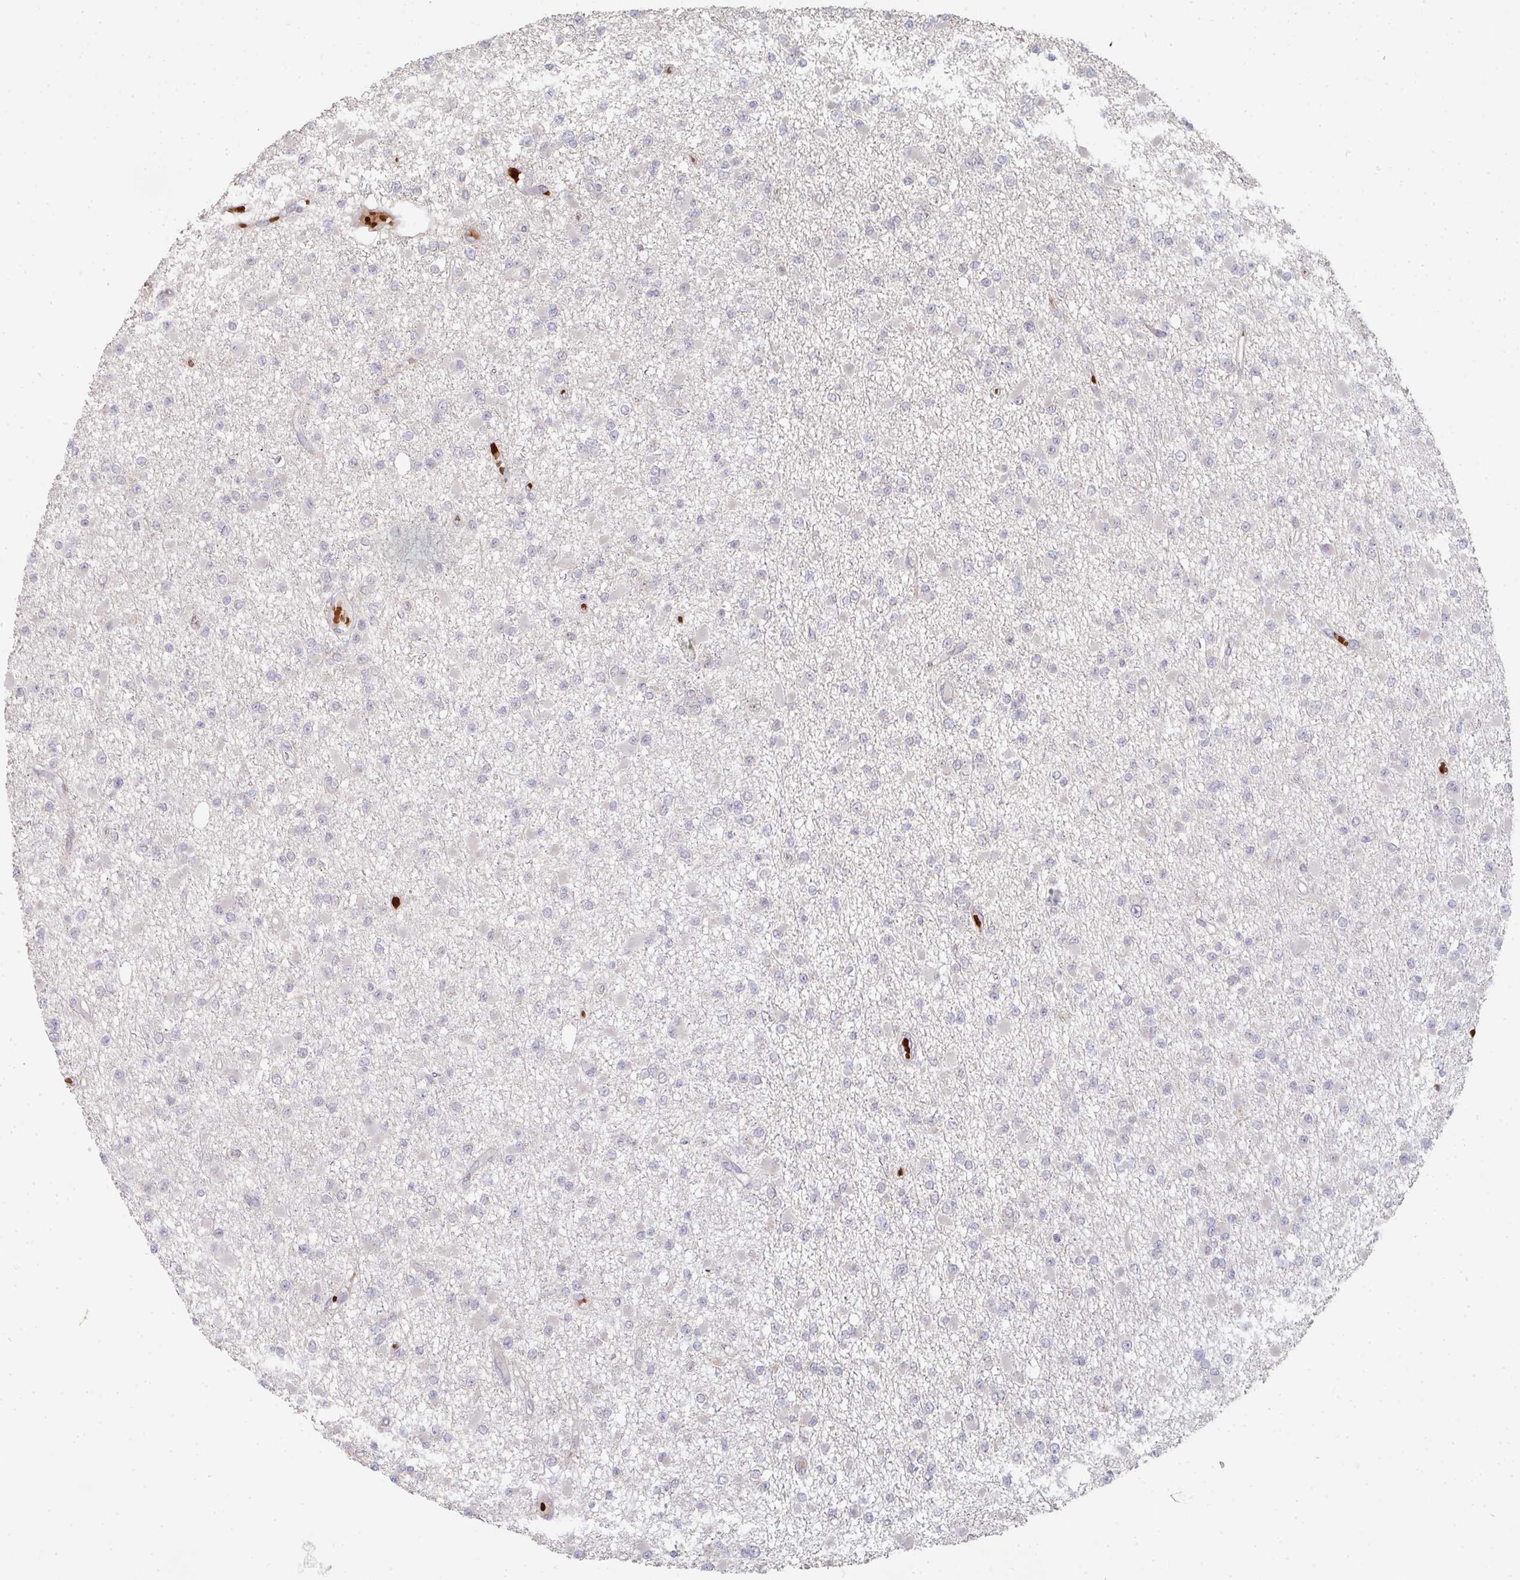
{"staining": {"intensity": "negative", "quantity": "none", "location": "none"}, "tissue": "glioma", "cell_type": "Tumor cells", "image_type": "cancer", "snomed": [{"axis": "morphology", "description": "Glioma, malignant, Low grade"}, {"axis": "topography", "description": "Brain"}], "caption": "Immunohistochemistry (IHC) image of neoplastic tissue: human malignant low-grade glioma stained with DAB displays no significant protein positivity in tumor cells.", "gene": "ZNF526", "patient": {"sex": "female", "age": 22}}